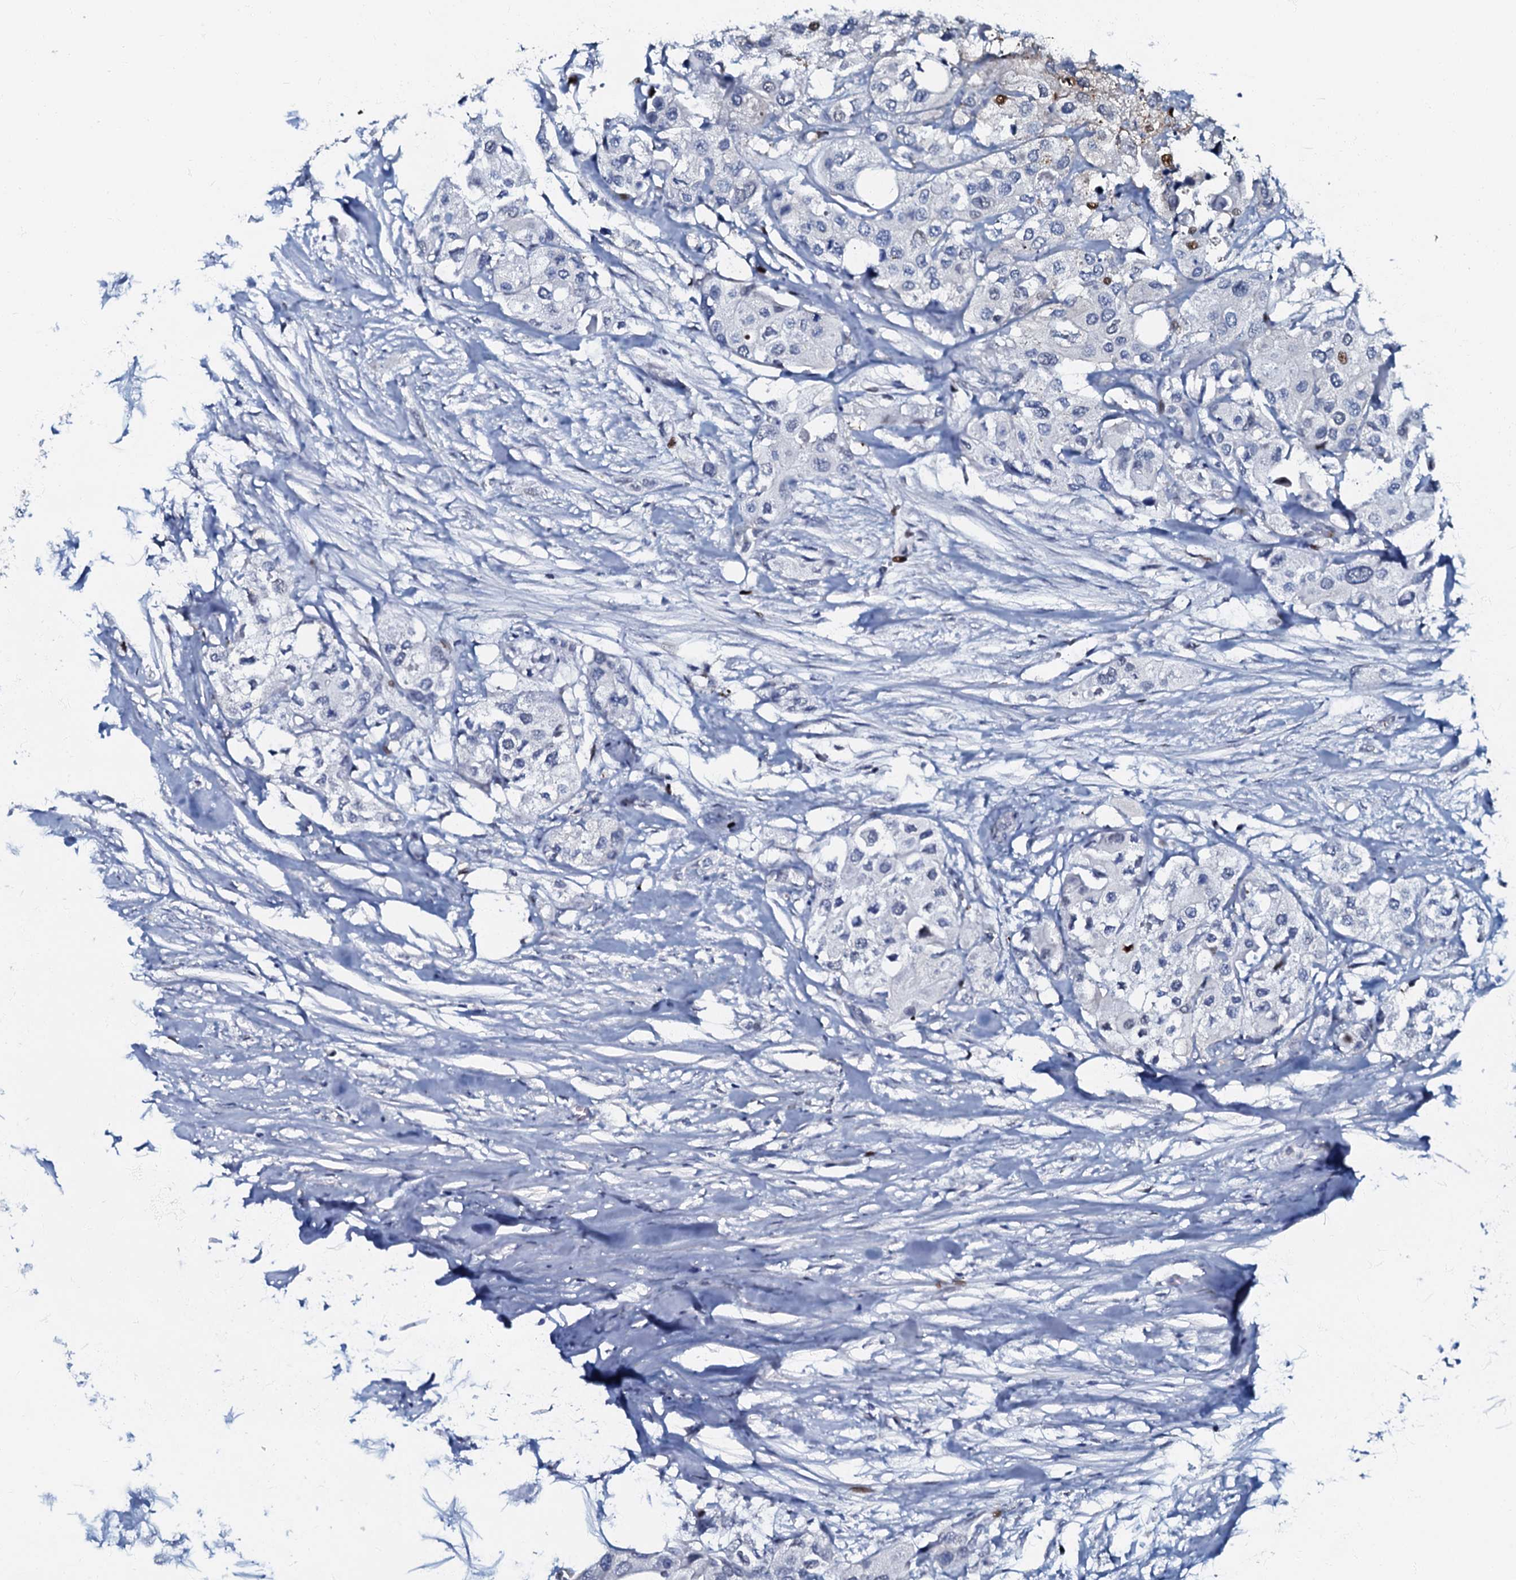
{"staining": {"intensity": "moderate", "quantity": "<25%", "location": "nuclear"}, "tissue": "urothelial cancer", "cell_type": "Tumor cells", "image_type": "cancer", "snomed": [{"axis": "morphology", "description": "Urothelial carcinoma, High grade"}, {"axis": "topography", "description": "Urinary bladder"}], "caption": "A brown stain highlights moderate nuclear staining of a protein in human high-grade urothelial carcinoma tumor cells. (Stains: DAB in brown, nuclei in blue, Microscopy: brightfield microscopy at high magnification).", "gene": "MFSD5", "patient": {"sex": "male", "age": 64}}